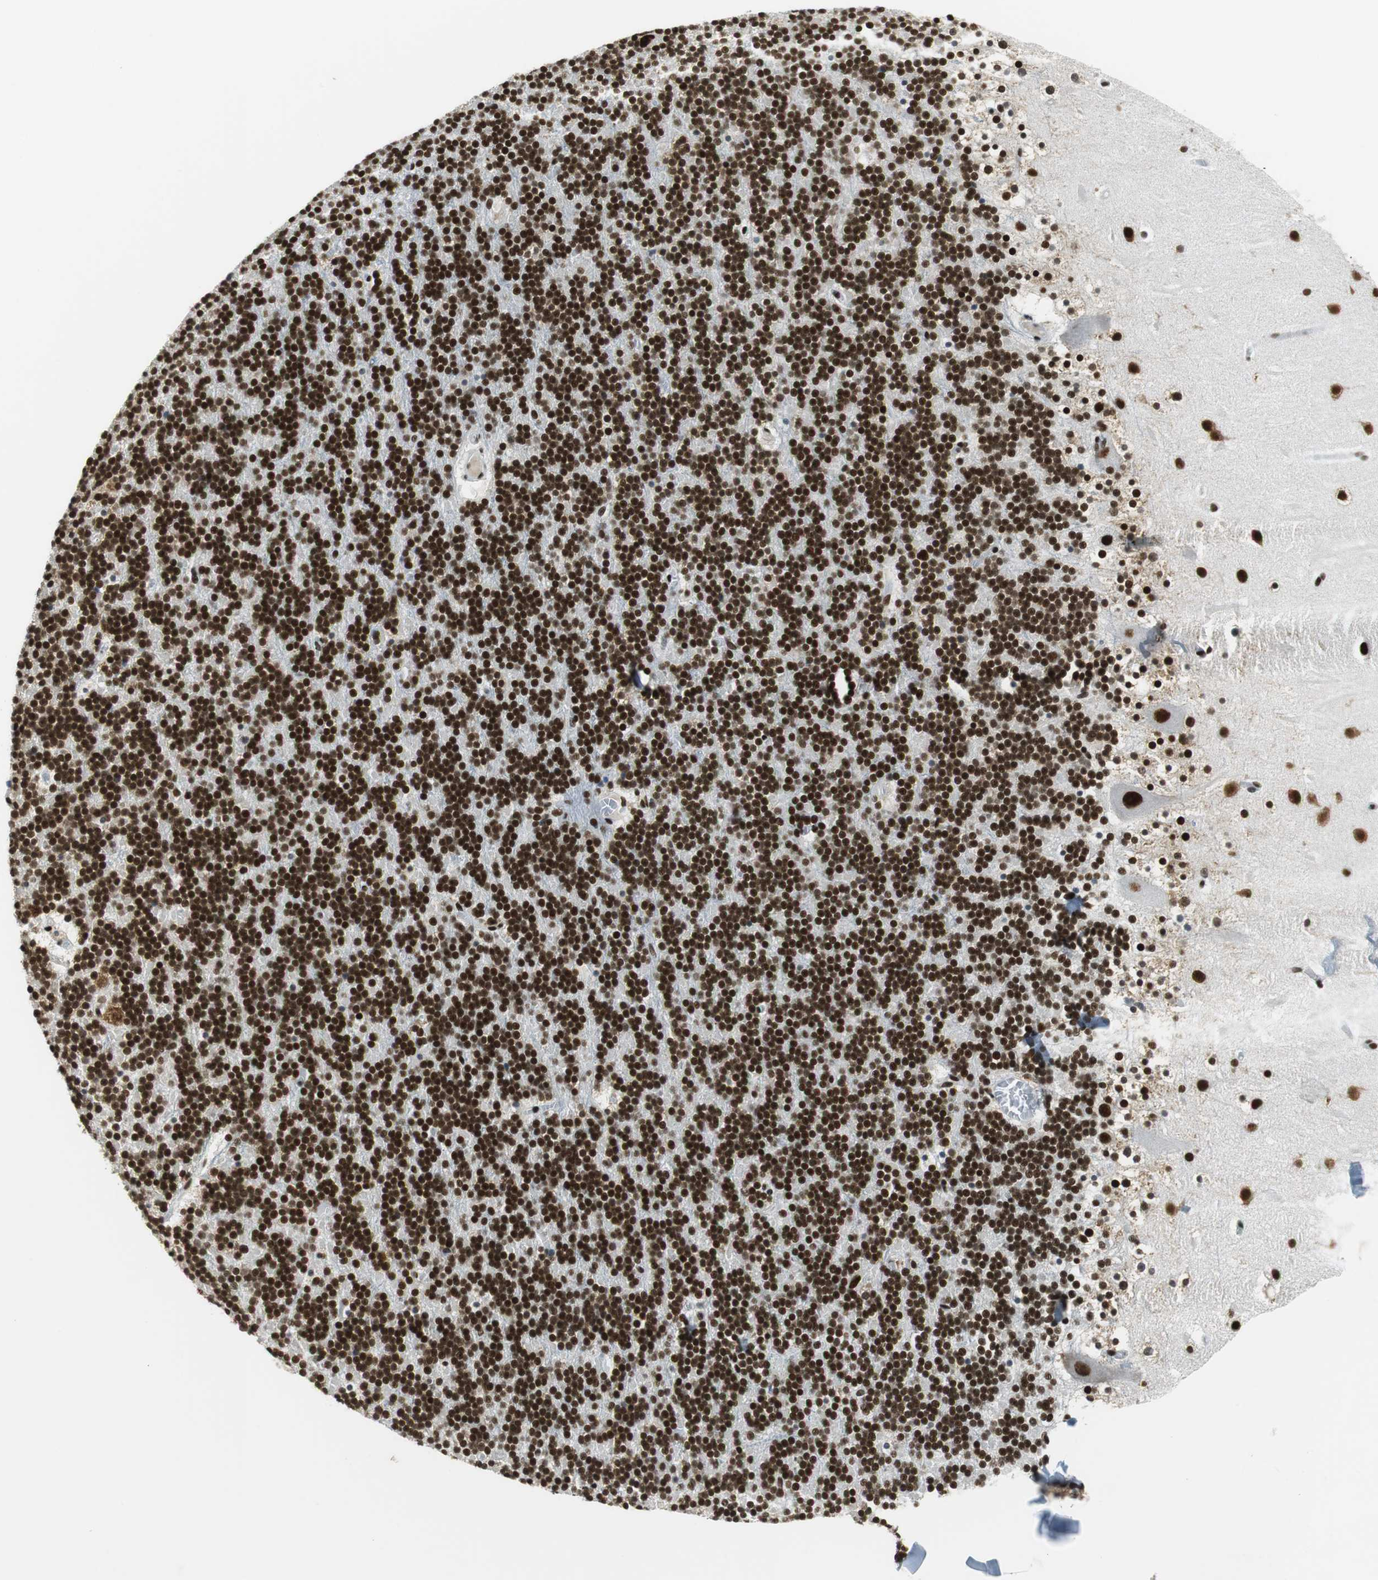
{"staining": {"intensity": "strong", "quantity": ">75%", "location": "nuclear"}, "tissue": "cerebellum", "cell_type": "Cells in granular layer", "image_type": "normal", "snomed": [{"axis": "morphology", "description": "Normal tissue, NOS"}, {"axis": "topography", "description": "Cerebellum"}], "caption": "High-power microscopy captured an immunohistochemistry image of normal cerebellum, revealing strong nuclear staining in about >75% of cells in granular layer.", "gene": "PRKDC", "patient": {"sex": "male", "age": 45}}